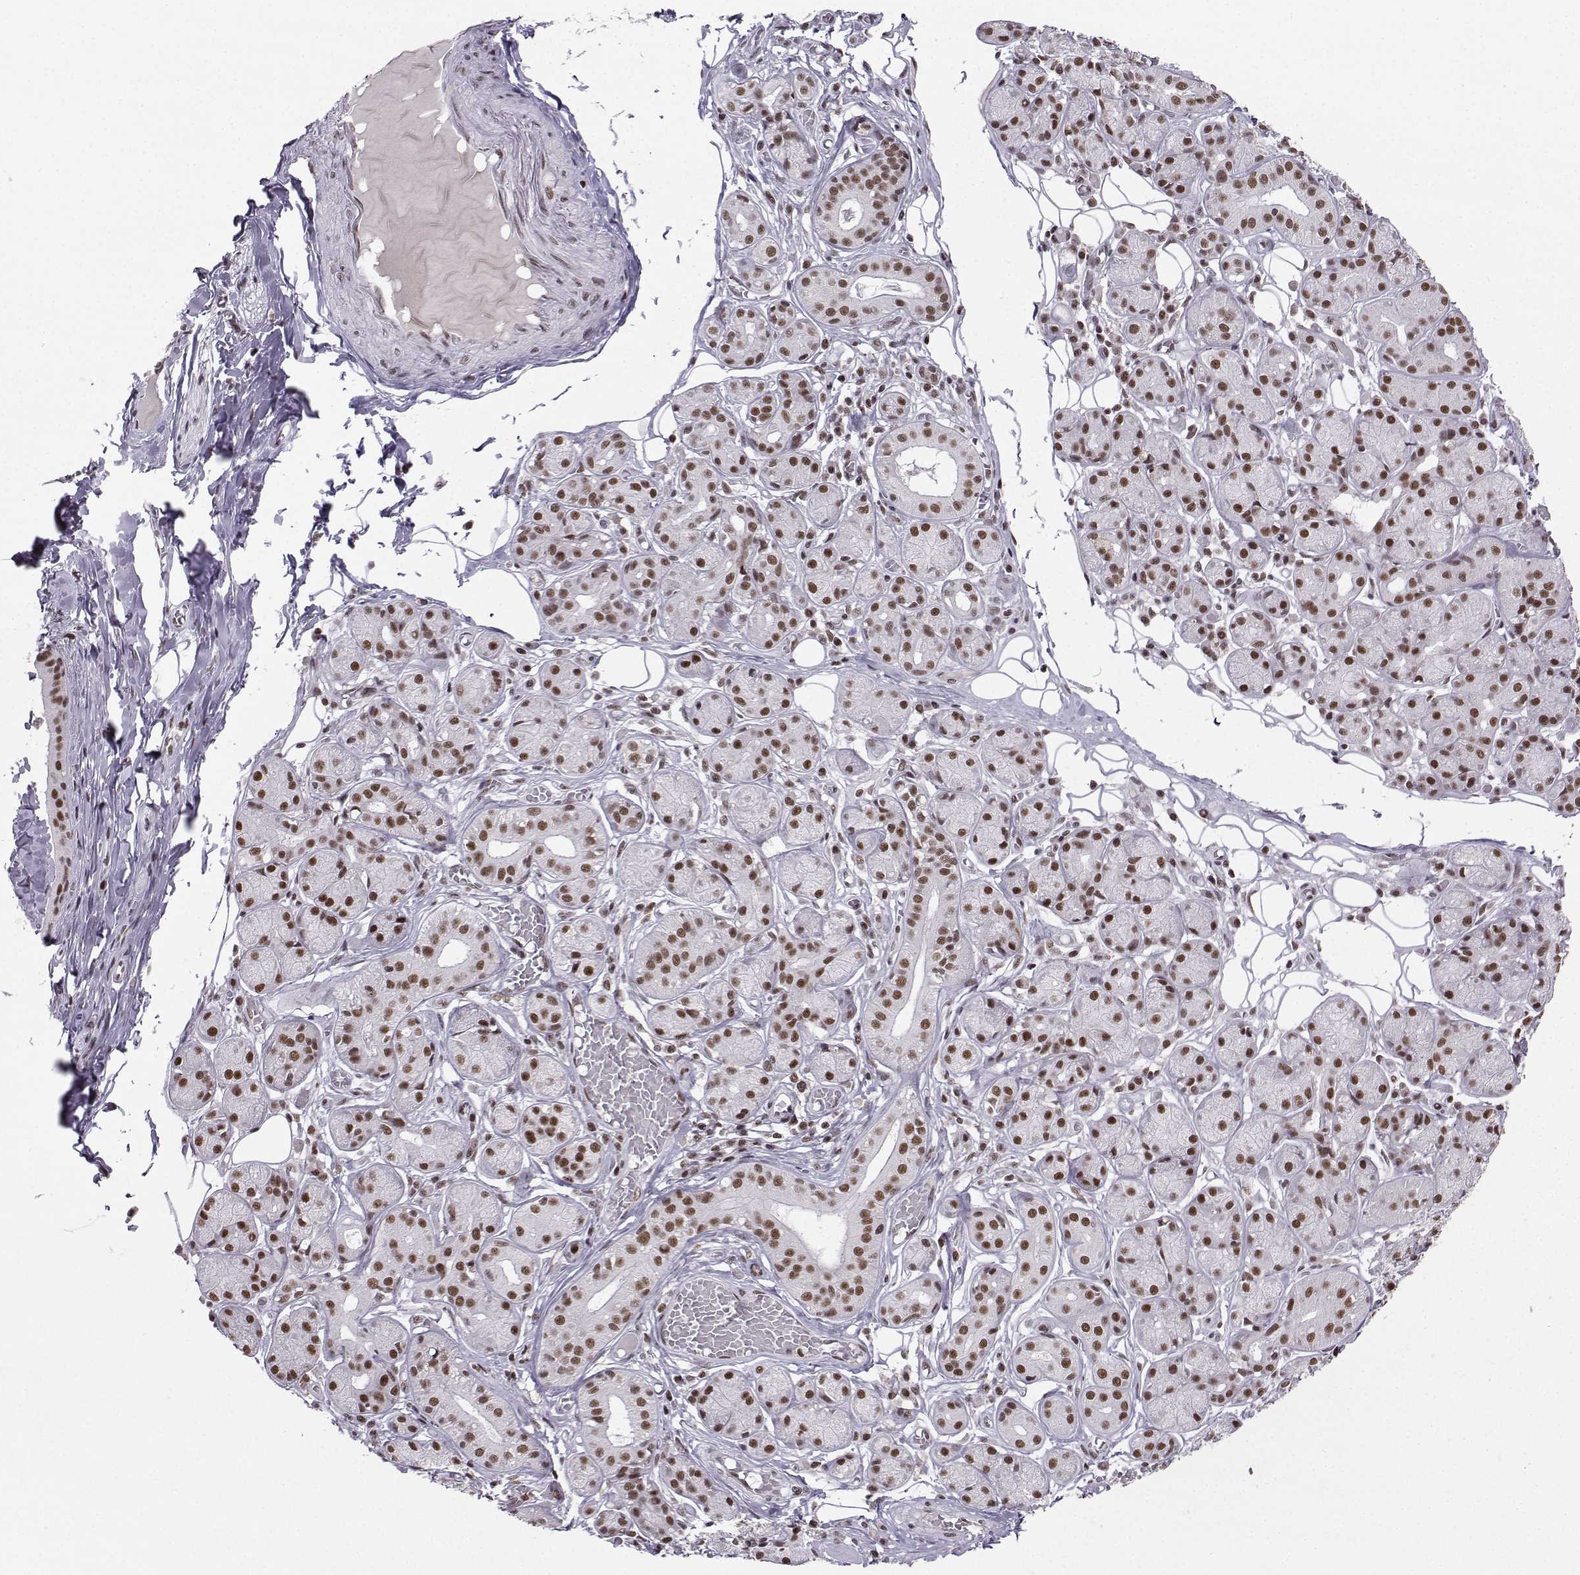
{"staining": {"intensity": "moderate", "quantity": "25%-75%", "location": "nuclear"}, "tissue": "salivary gland", "cell_type": "Glandular cells", "image_type": "normal", "snomed": [{"axis": "morphology", "description": "Normal tissue, NOS"}, {"axis": "topography", "description": "Salivary gland"}, {"axis": "topography", "description": "Peripheral nerve tissue"}], "caption": "Immunohistochemical staining of benign salivary gland displays medium levels of moderate nuclear positivity in about 25%-75% of glandular cells. The staining is performed using DAB brown chromogen to label protein expression. The nuclei are counter-stained blue using hematoxylin.", "gene": "SNRPB2", "patient": {"sex": "male", "age": 71}}